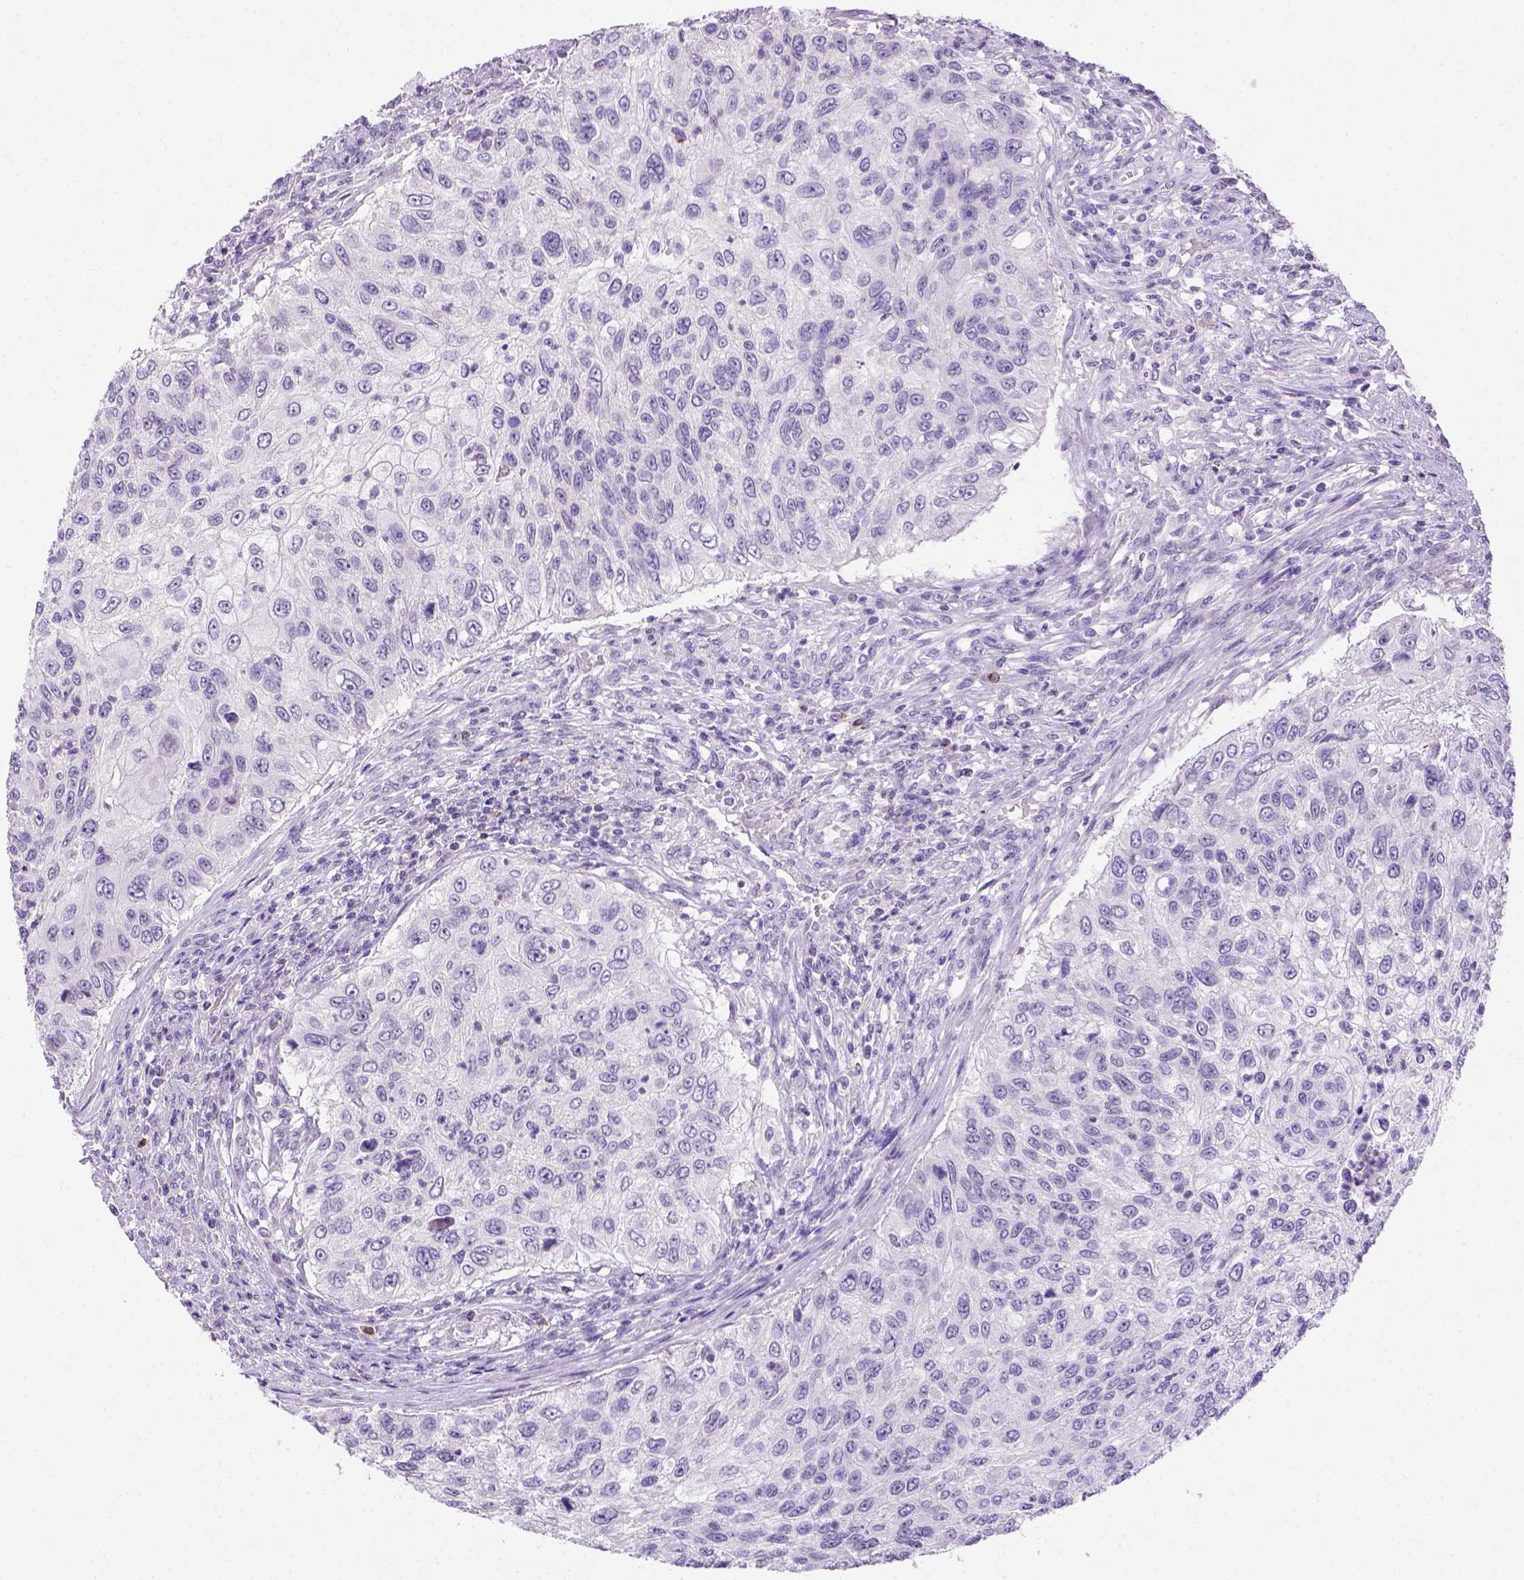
{"staining": {"intensity": "negative", "quantity": "none", "location": "none"}, "tissue": "urothelial cancer", "cell_type": "Tumor cells", "image_type": "cancer", "snomed": [{"axis": "morphology", "description": "Urothelial carcinoma, High grade"}, {"axis": "topography", "description": "Urinary bladder"}], "caption": "Protein analysis of high-grade urothelial carcinoma reveals no significant positivity in tumor cells. Brightfield microscopy of IHC stained with DAB (brown) and hematoxylin (blue), captured at high magnification.", "gene": "B3GAT1", "patient": {"sex": "female", "age": 60}}